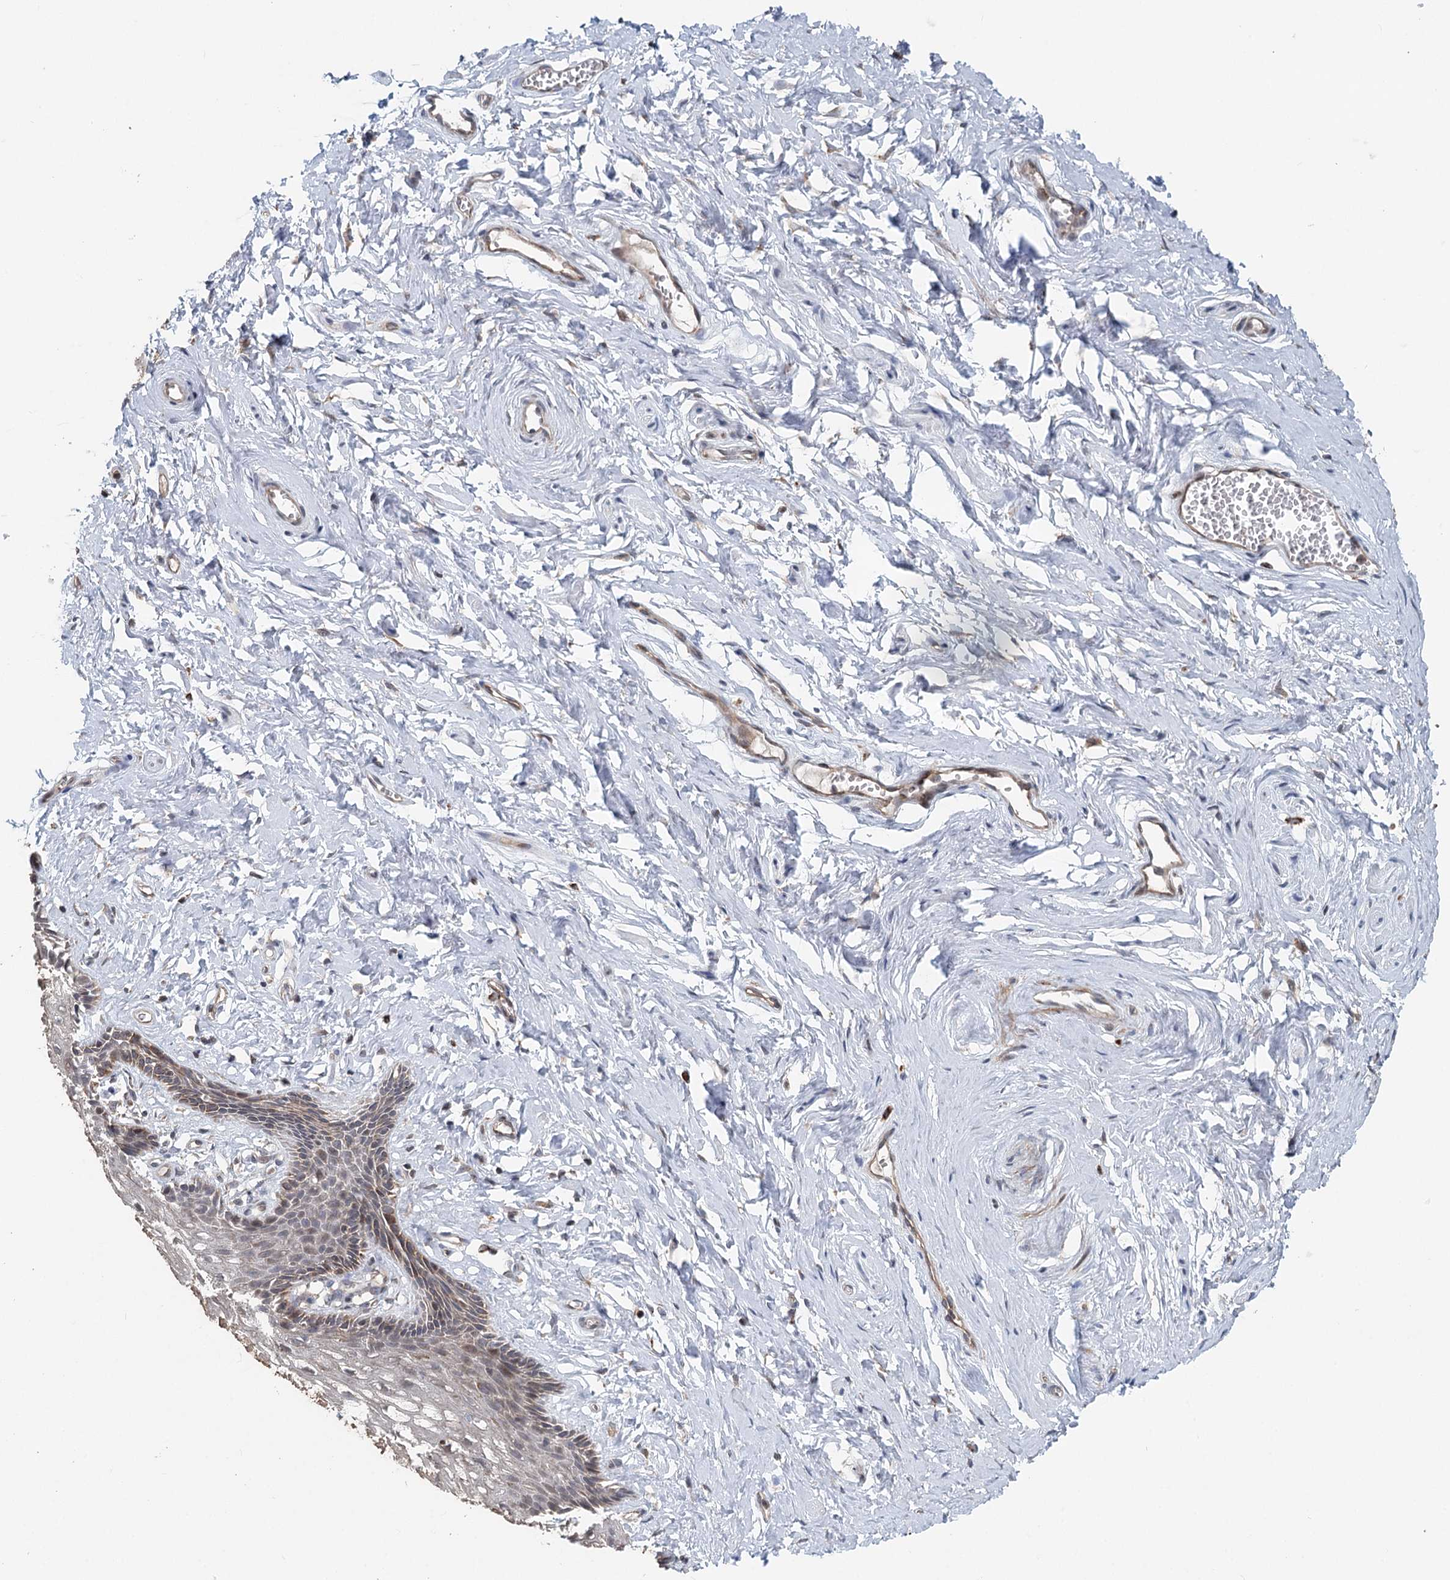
{"staining": {"intensity": "moderate", "quantity": "25%-75%", "location": "cytoplasmic/membranous"}, "tissue": "vagina", "cell_type": "Squamous epithelial cells", "image_type": "normal", "snomed": [{"axis": "morphology", "description": "Normal tissue, NOS"}, {"axis": "topography", "description": "Vagina"}, {"axis": "topography", "description": "Cervix"}], "caption": "The micrograph exhibits staining of benign vagina, revealing moderate cytoplasmic/membranous protein staining (brown color) within squamous epithelial cells.", "gene": "RNF111", "patient": {"sex": "female", "age": 40}}